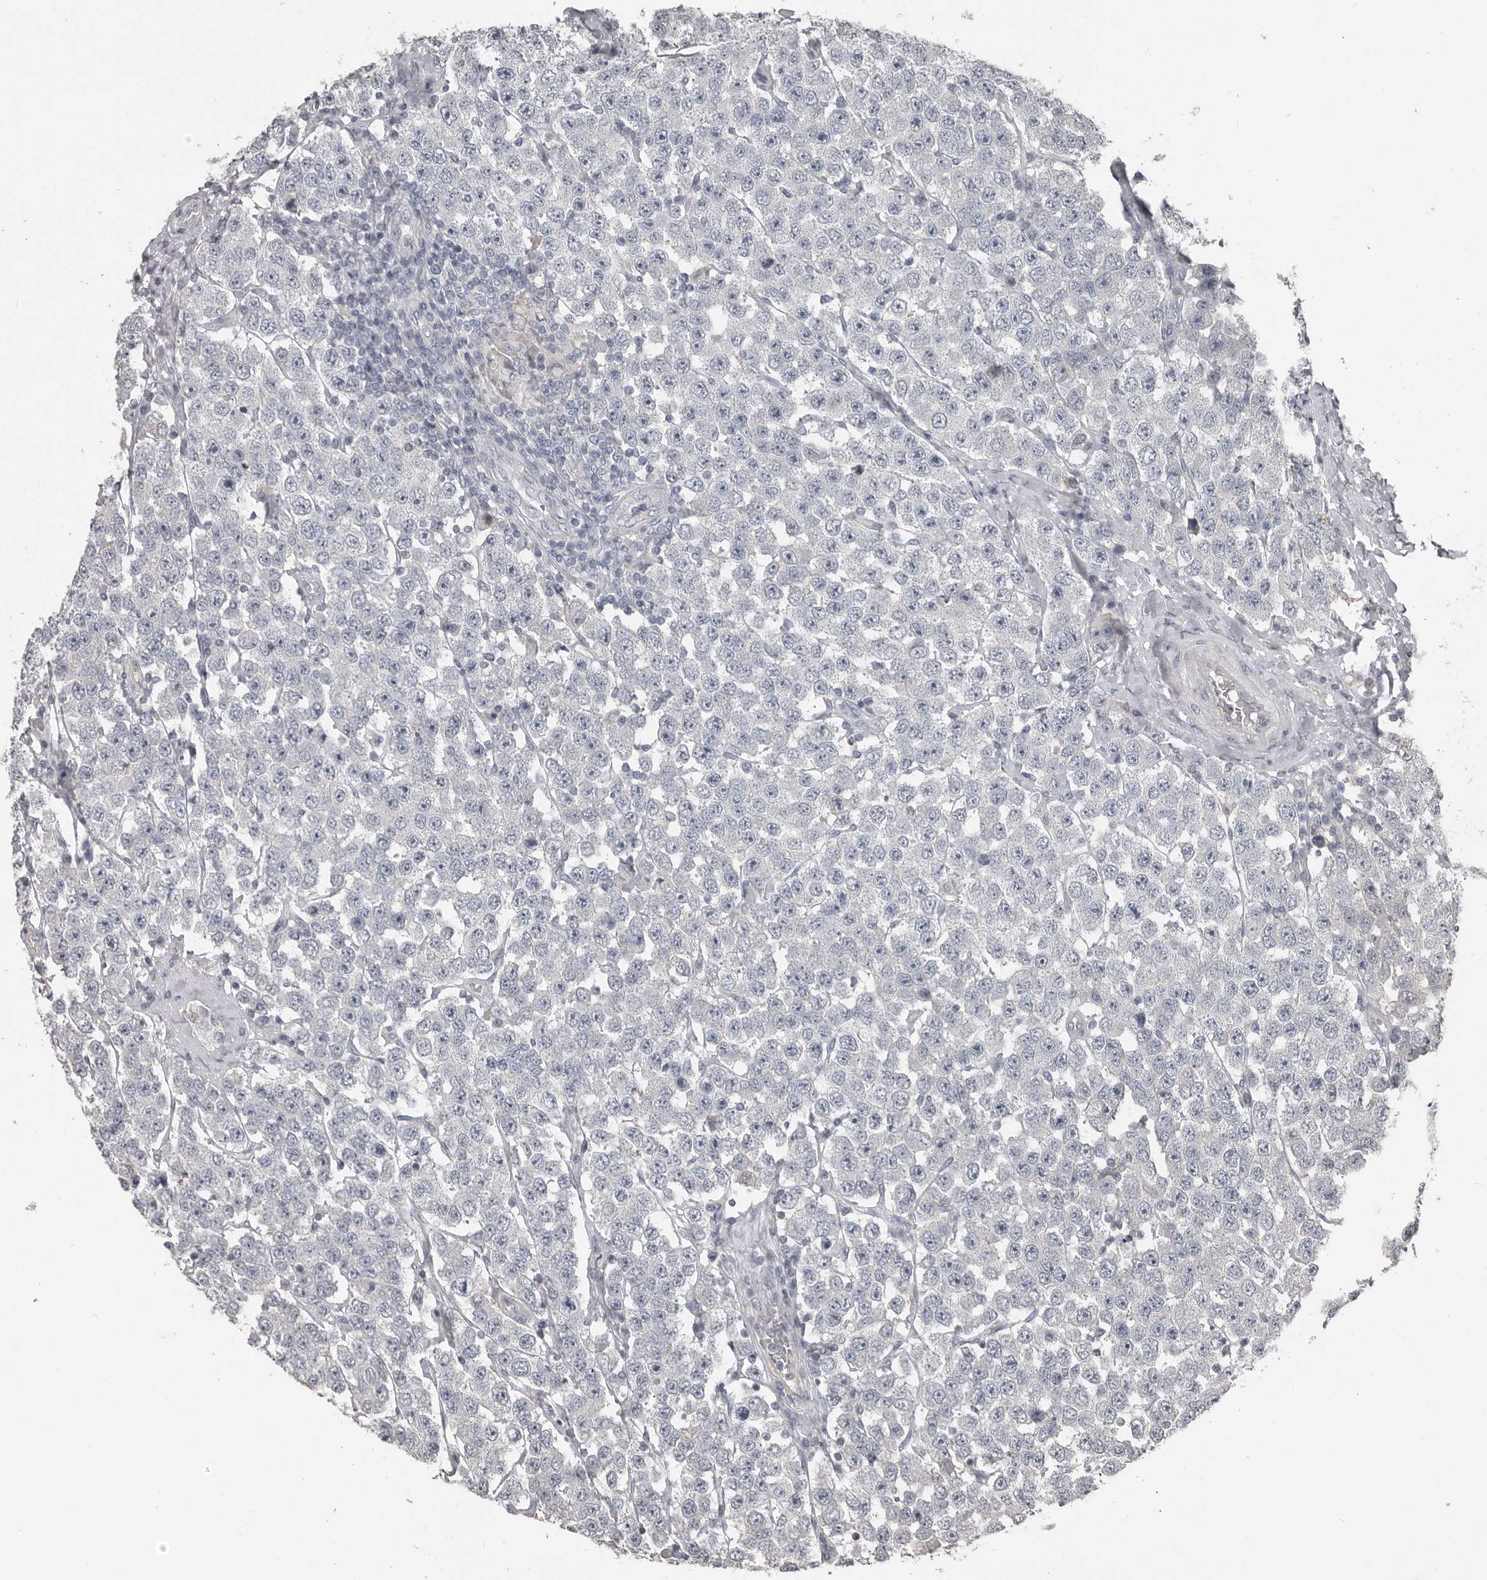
{"staining": {"intensity": "negative", "quantity": "none", "location": "none"}, "tissue": "testis cancer", "cell_type": "Tumor cells", "image_type": "cancer", "snomed": [{"axis": "morphology", "description": "Seminoma, NOS"}, {"axis": "topography", "description": "Testis"}], "caption": "This is an IHC histopathology image of testis cancer. There is no staining in tumor cells.", "gene": "CA6", "patient": {"sex": "male", "age": 28}}